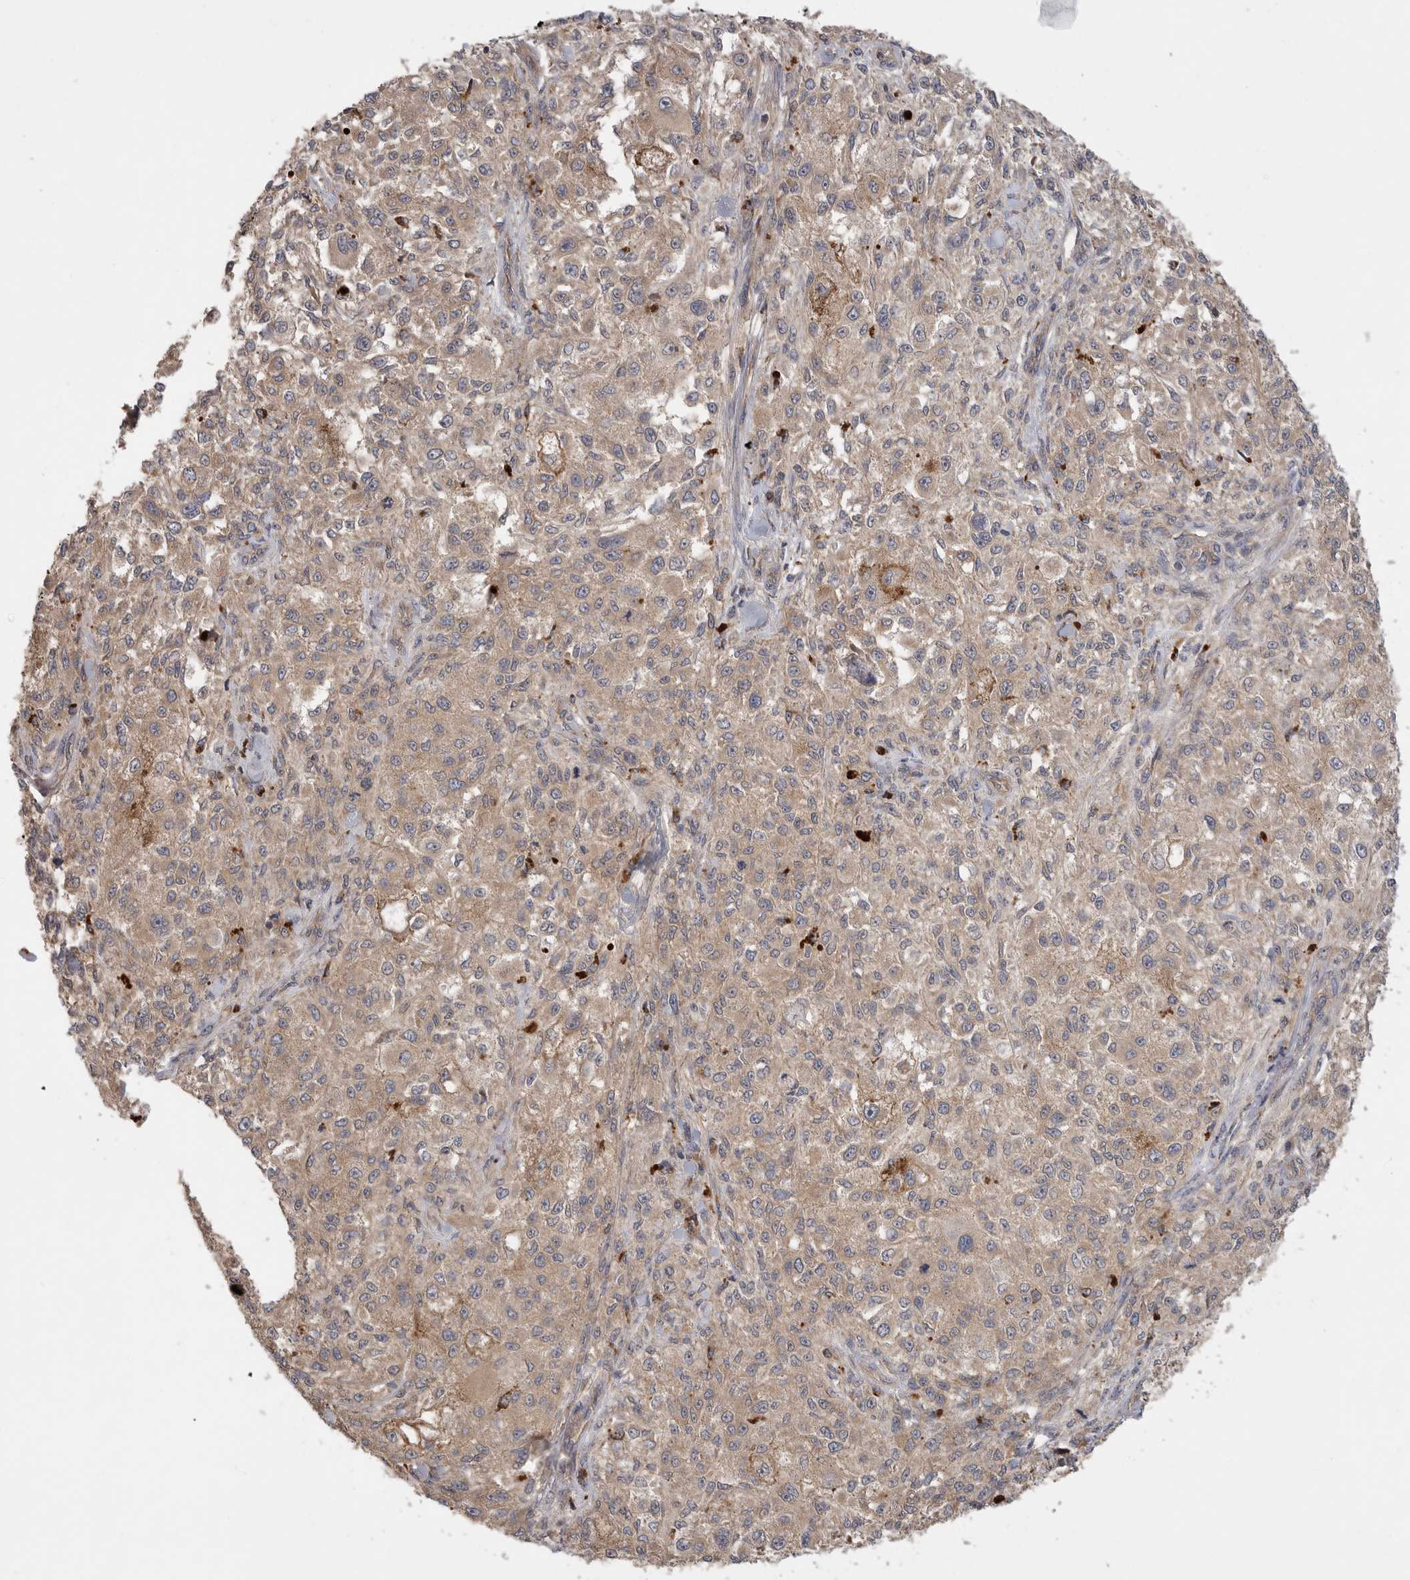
{"staining": {"intensity": "weak", "quantity": ">75%", "location": "cytoplasmic/membranous"}, "tissue": "melanoma", "cell_type": "Tumor cells", "image_type": "cancer", "snomed": [{"axis": "morphology", "description": "Necrosis, NOS"}, {"axis": "morphology", "description": "Malignant melanoma, NOS"}, {"axis": "topography", "description": "Skin"}], "caption": "Tumor cells exhibit low levels of weak cytoplasmic/membranous expression in about >75% of cells in human melanoma.", "gene": "ZNF232", "patient": {"sex": "female", "age": 87}}